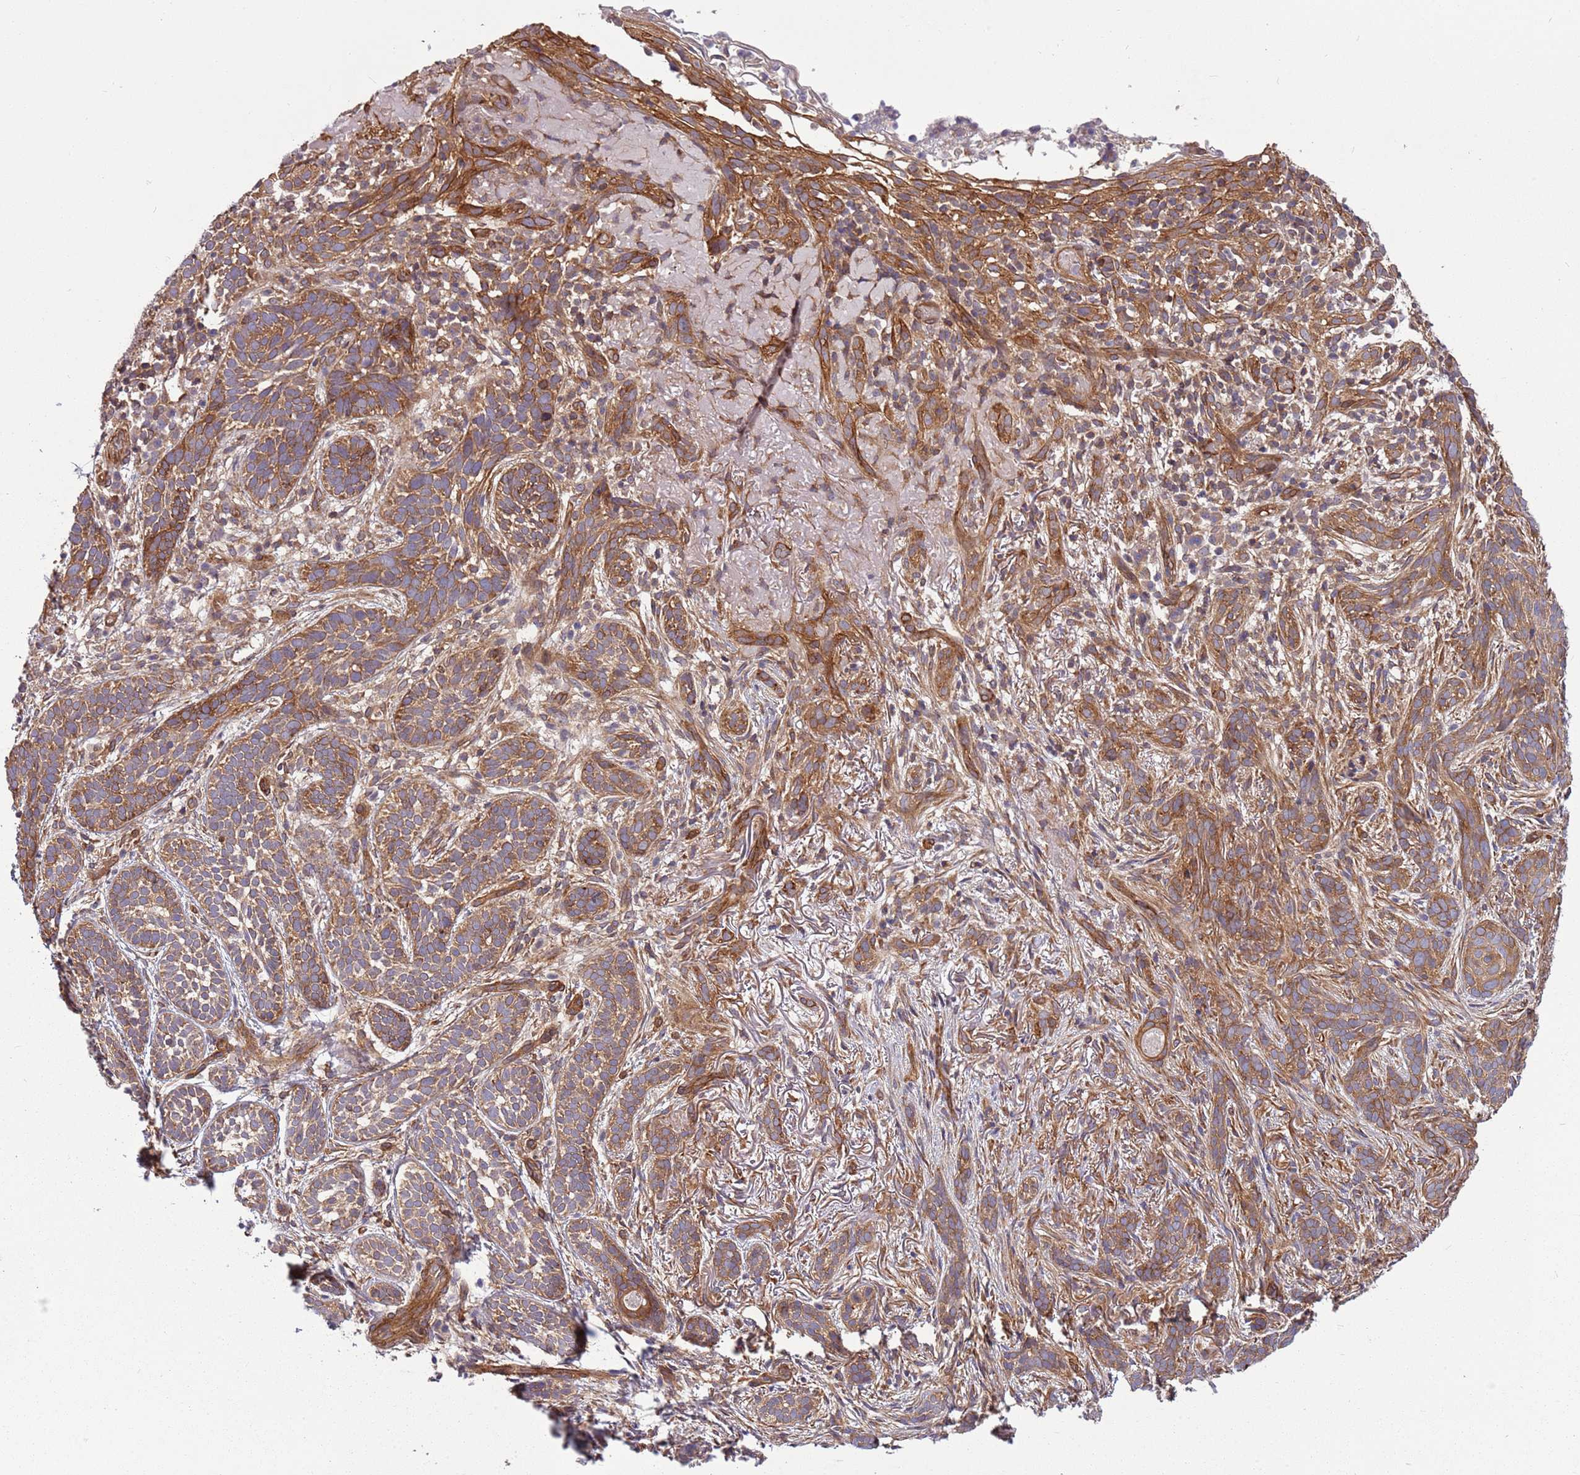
{"staining": {"intensity": "moderate", "quantity": ">75%", "location": "cytoplasmic/membranous"}, "tissue": "skin cancer", "cell_type": "Tumor cells", "image_type": "cancer", "snomed": [{"axis": "morphology", "description": "Basal cell carcinoma"}, {"axis": "topography", "description": "Skin"}], "caption": "Immunohistochemistry histopathology image of skin basal cell carcinoma stained for a protein (brown), which exhibits medium levels of moderate cytoplasmic/membranous expression in approximately >75% of tumor cells.", "gene": "GNL1", "patient": {"sex": "male", "age": 71}}